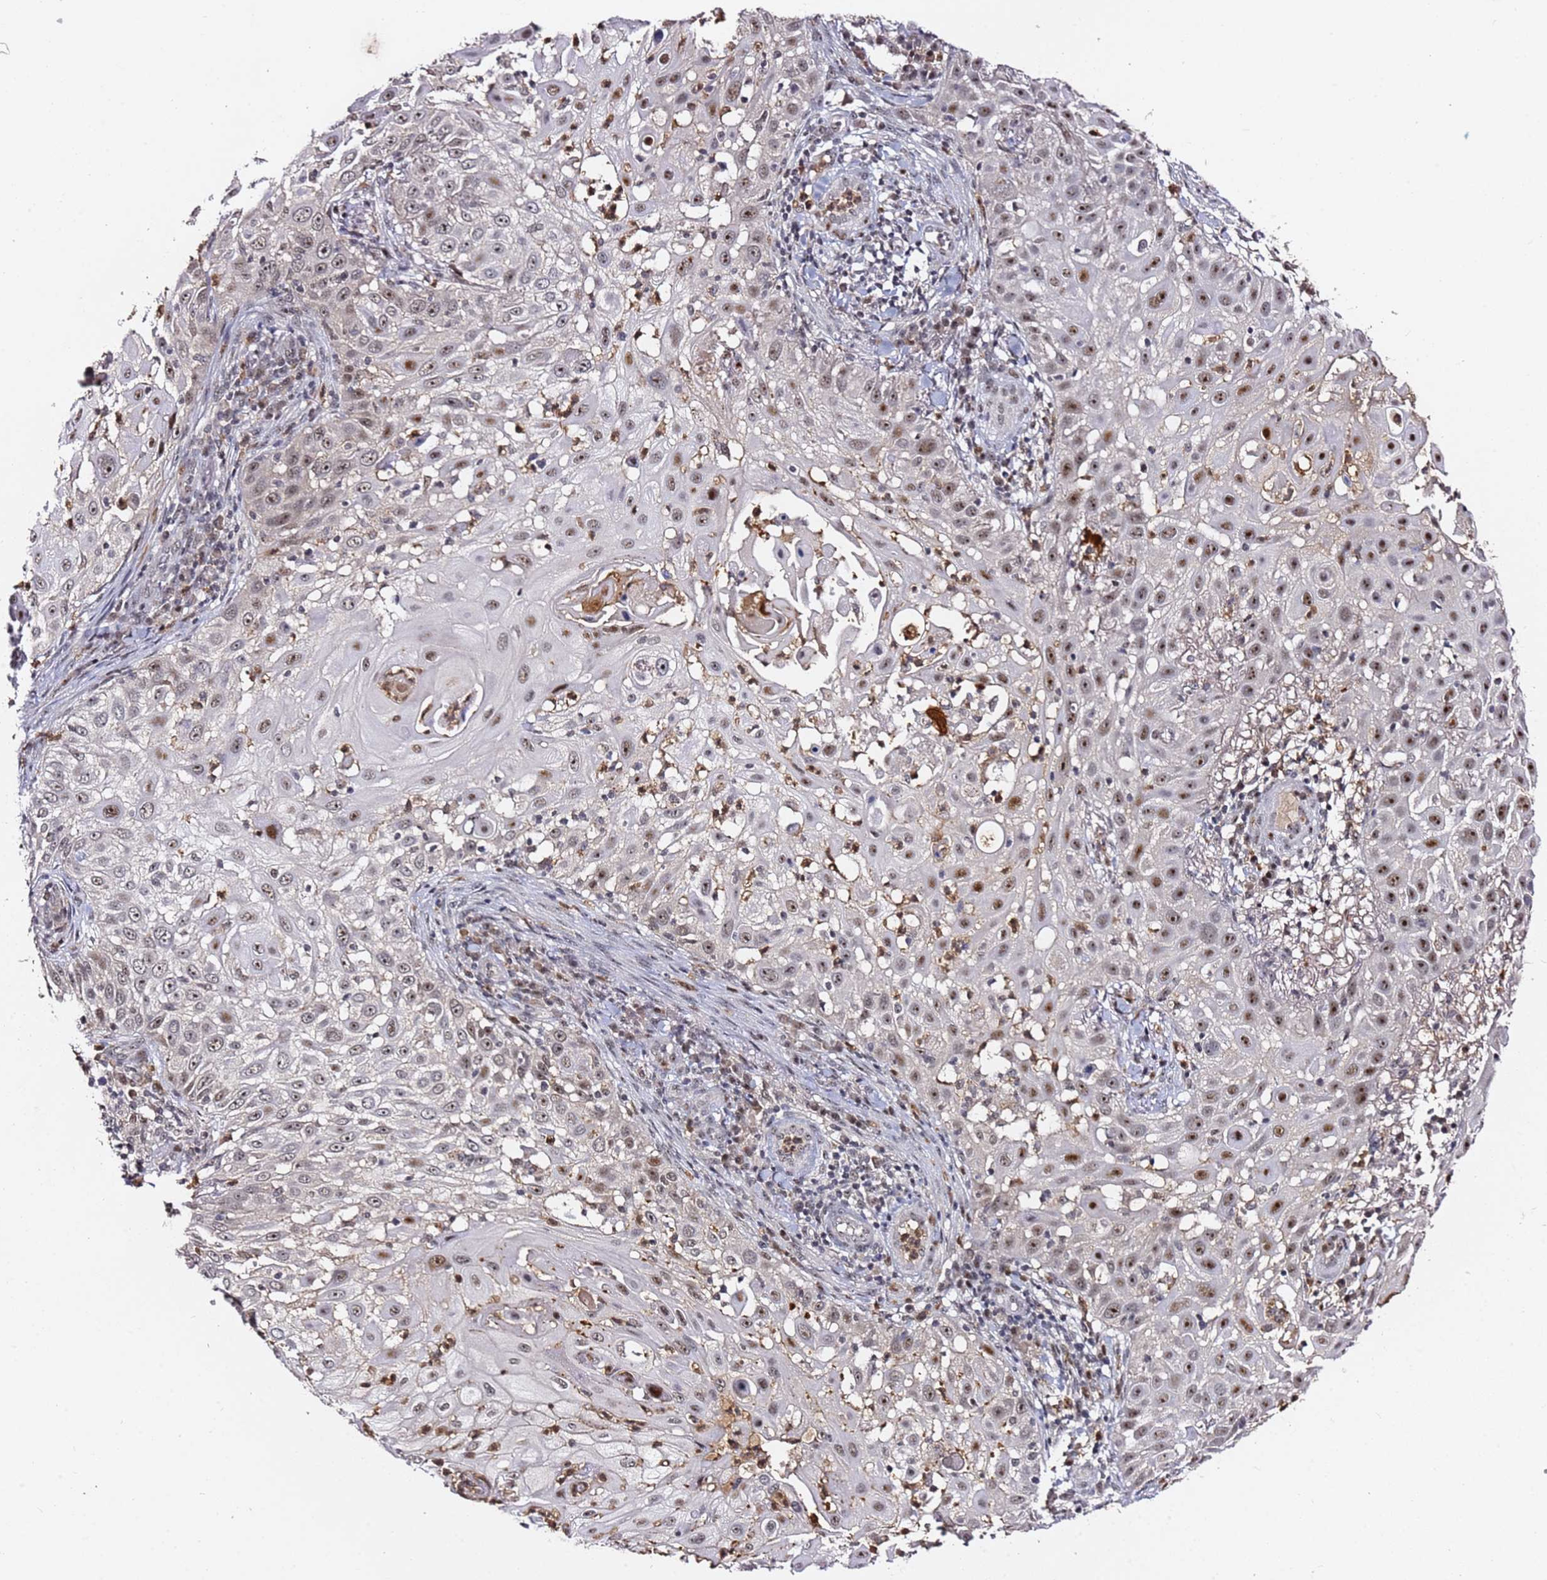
{"staining": {"intensity": "moderate", "quantity": ">75%", "location": "nuclear"}, "tissue": "skin cancer", "cell_type": "Tumor cells", "image_type": "cancer", "snomed": [{"axis": "morphology", "description": "Squamous cell carcinoma, NOS"}, {"axis": "topography", "description": "Skin"}], "caption": "This photomicrograph exhibits IHC staining of skin cancer (squamous cell carcinoma), with medium moderate nuclear expression in about >75% of tumor cells.", "gene": "FCF1", "patient": {"sex": "female", "age": 44}}